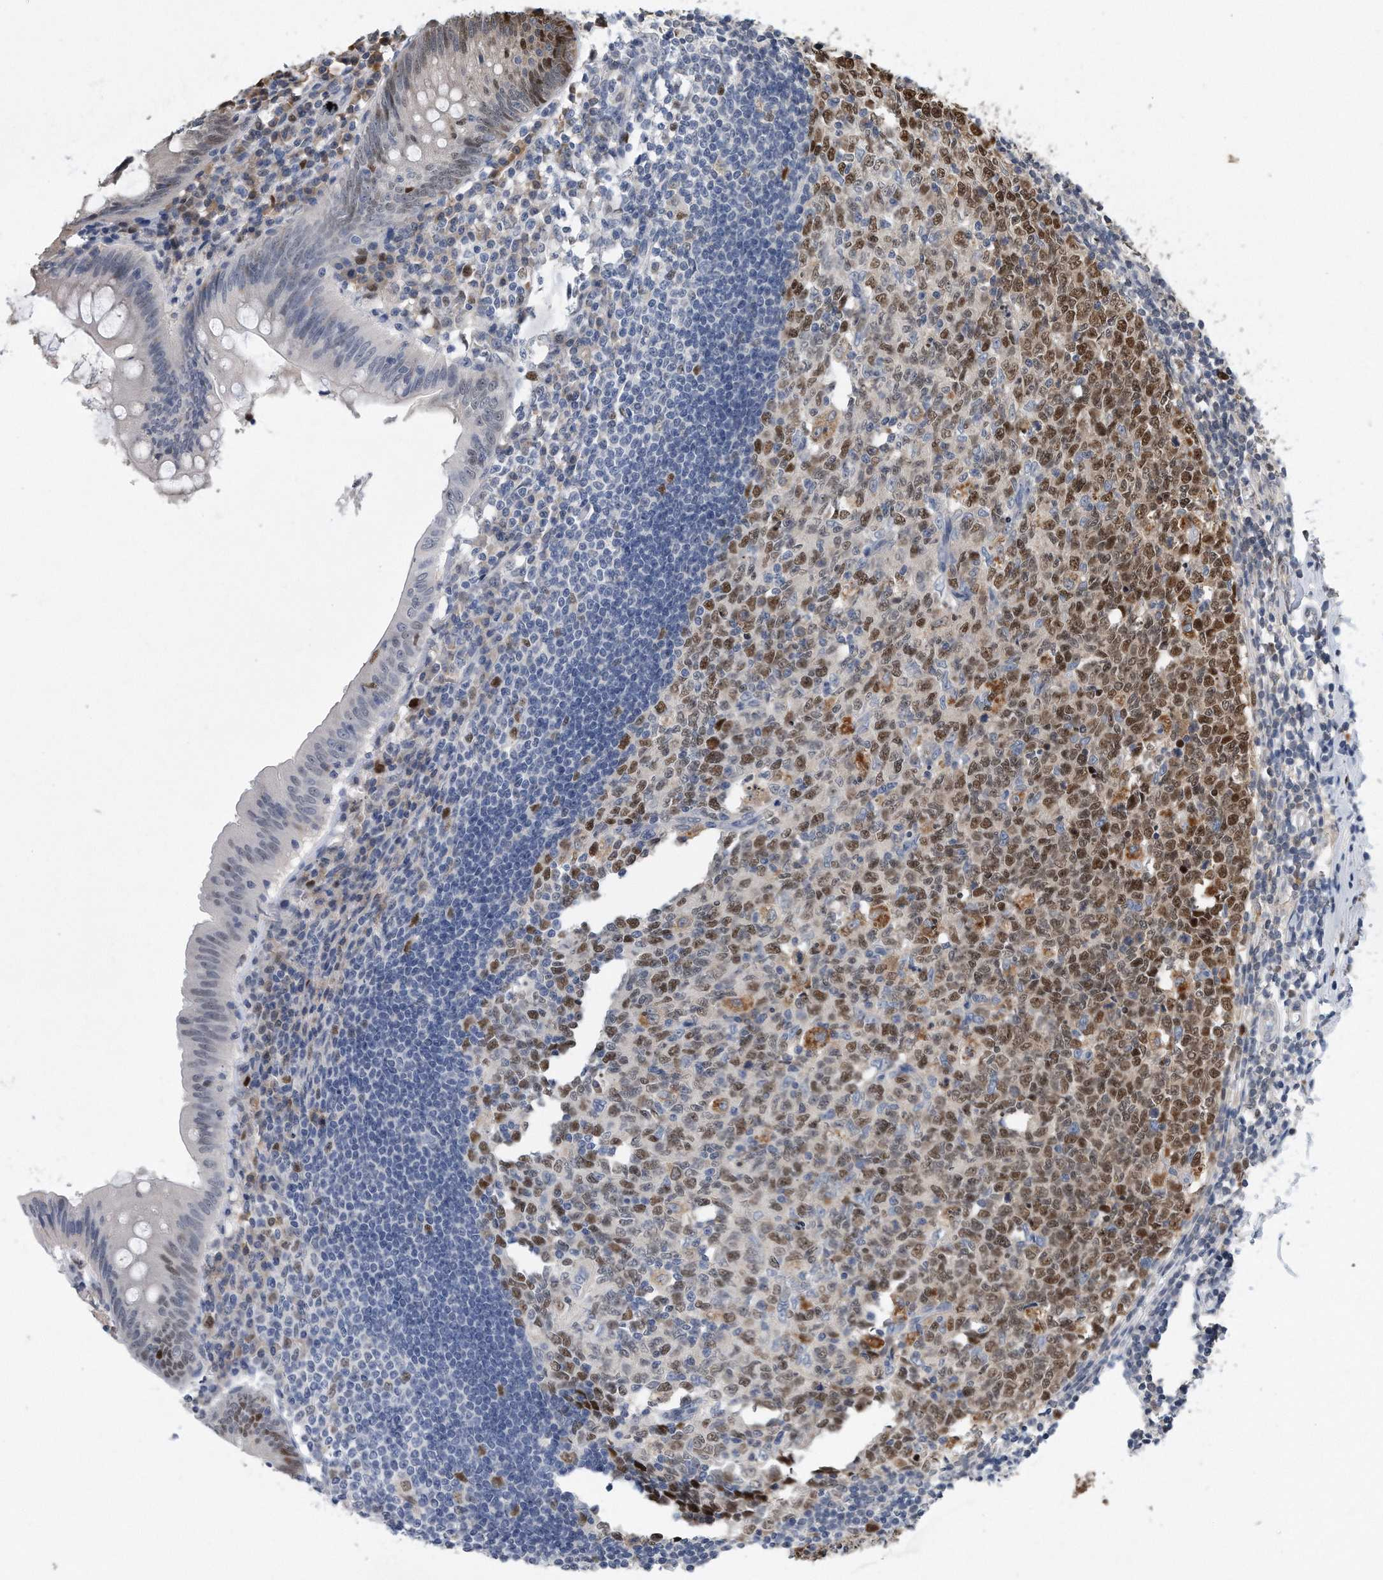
{"staining": {"intensity": "strong", "quantity": "25%-75%", "location": "nuclear"}, "tissue": "appendix", "cell_type": "Glandular cells", "image_type": "normal", "snomed": [{"axis": "morphology", "description": "Normal tissue, NOS"}, {"axis": "topography", "description": "Appendix"}], "caption": "An immunohistochemistry micrograph of unremarkable tissue is shown. Protein staining in brown labels strong nuclear positivity in appendix within glandular cells.", "gene": "PCNA", "patient": {"sex": "female", "age": 54}}